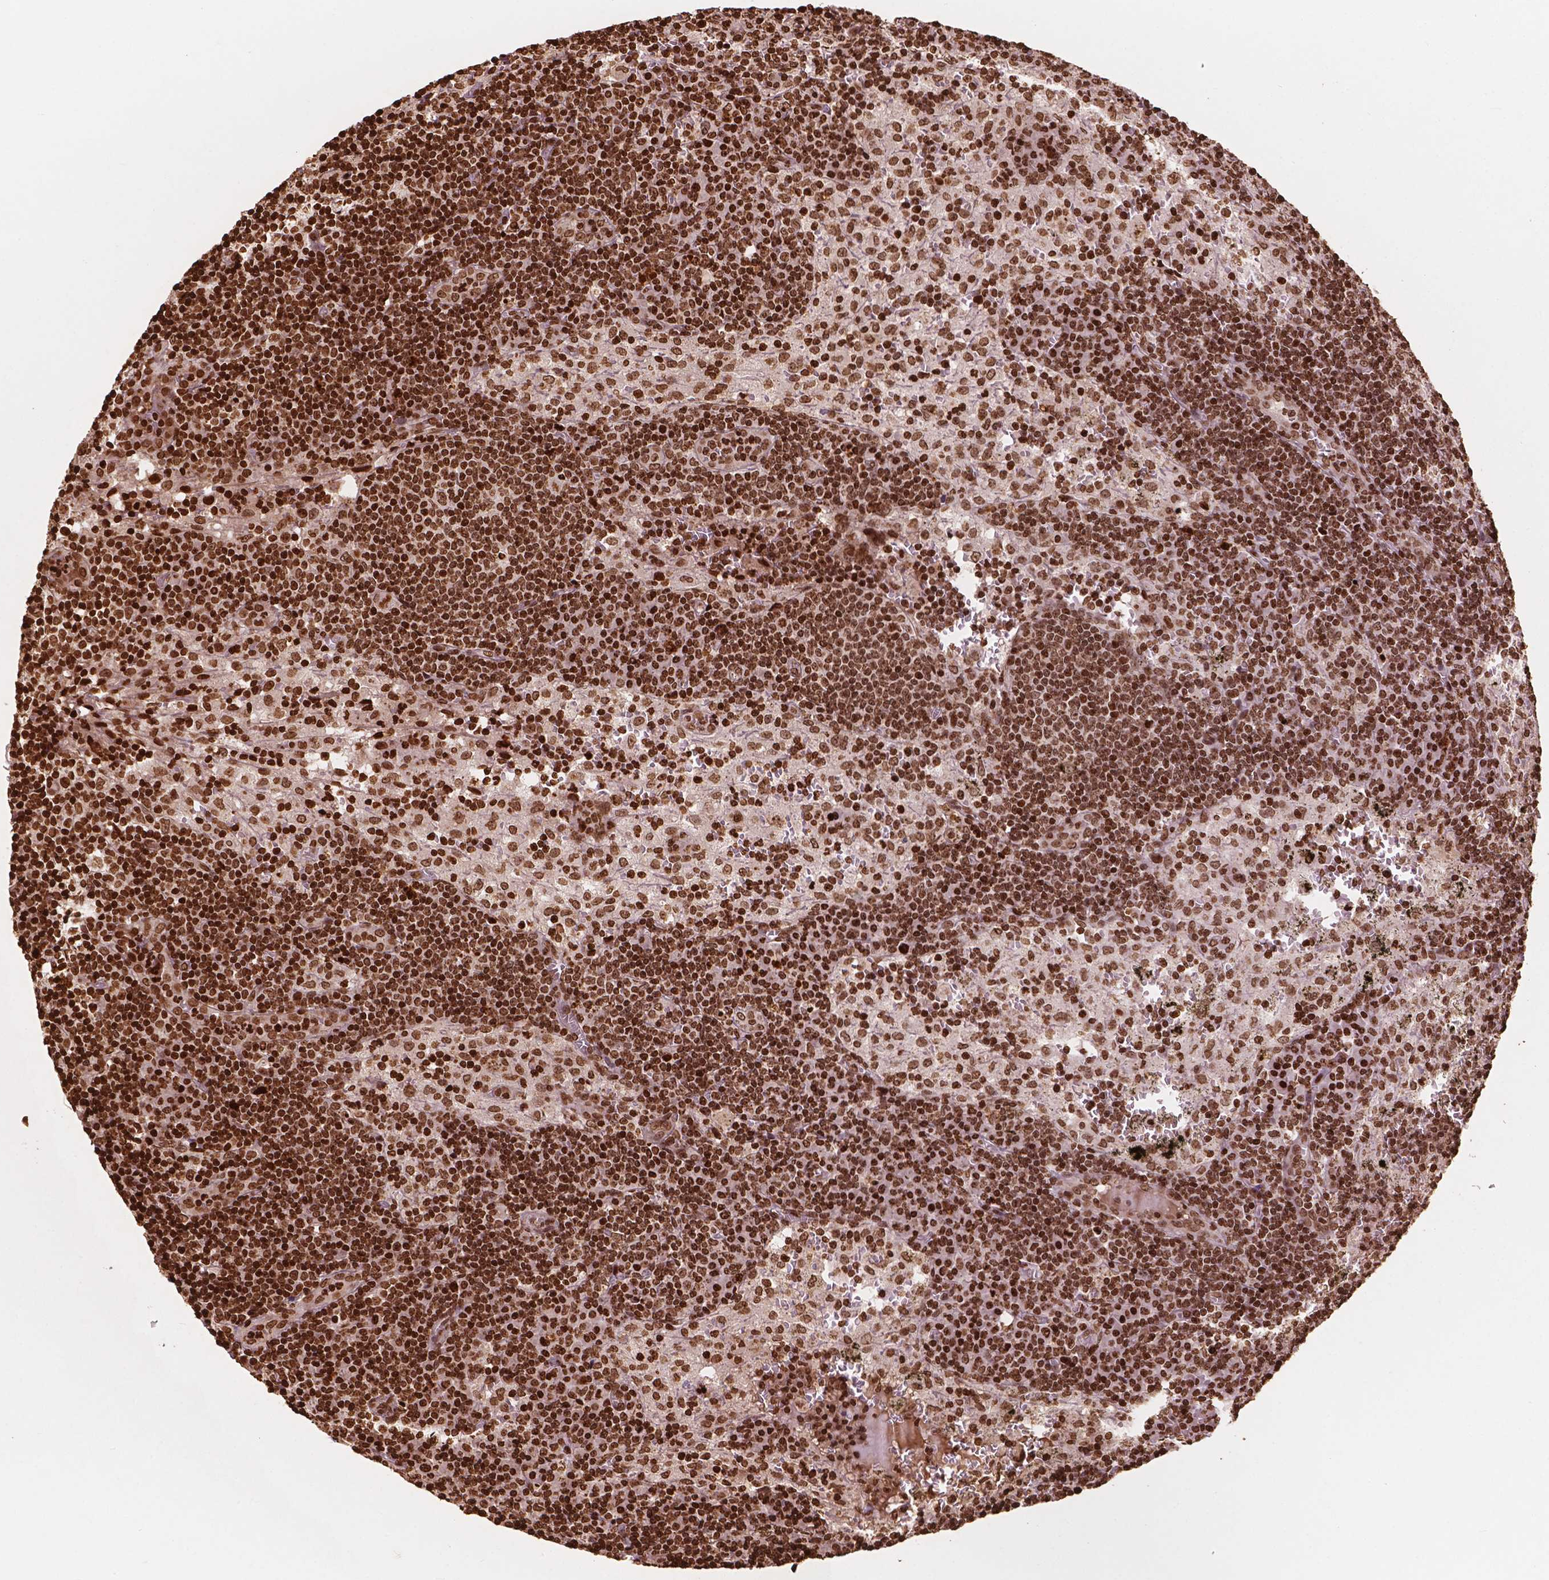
{"staining": {"intensity": "strong", "quantity": ">75%", "location": "nuclear"}, "tissue": "lymph node", "cell_type": "Germinal center cells", "image_type": "normal", "snomed": [{"axis": "morphology", "description": "Normal tissue, NOS"}, {"axis": "topography", "description": "Lymph node"}], "caption": "IHC (DAB) staining of normal lymph node shows strong nuclear protein expression in approximately >75% of germinal center cells.", "gene": "H3C7", "patient": {"sex": "male", "age": 62}}